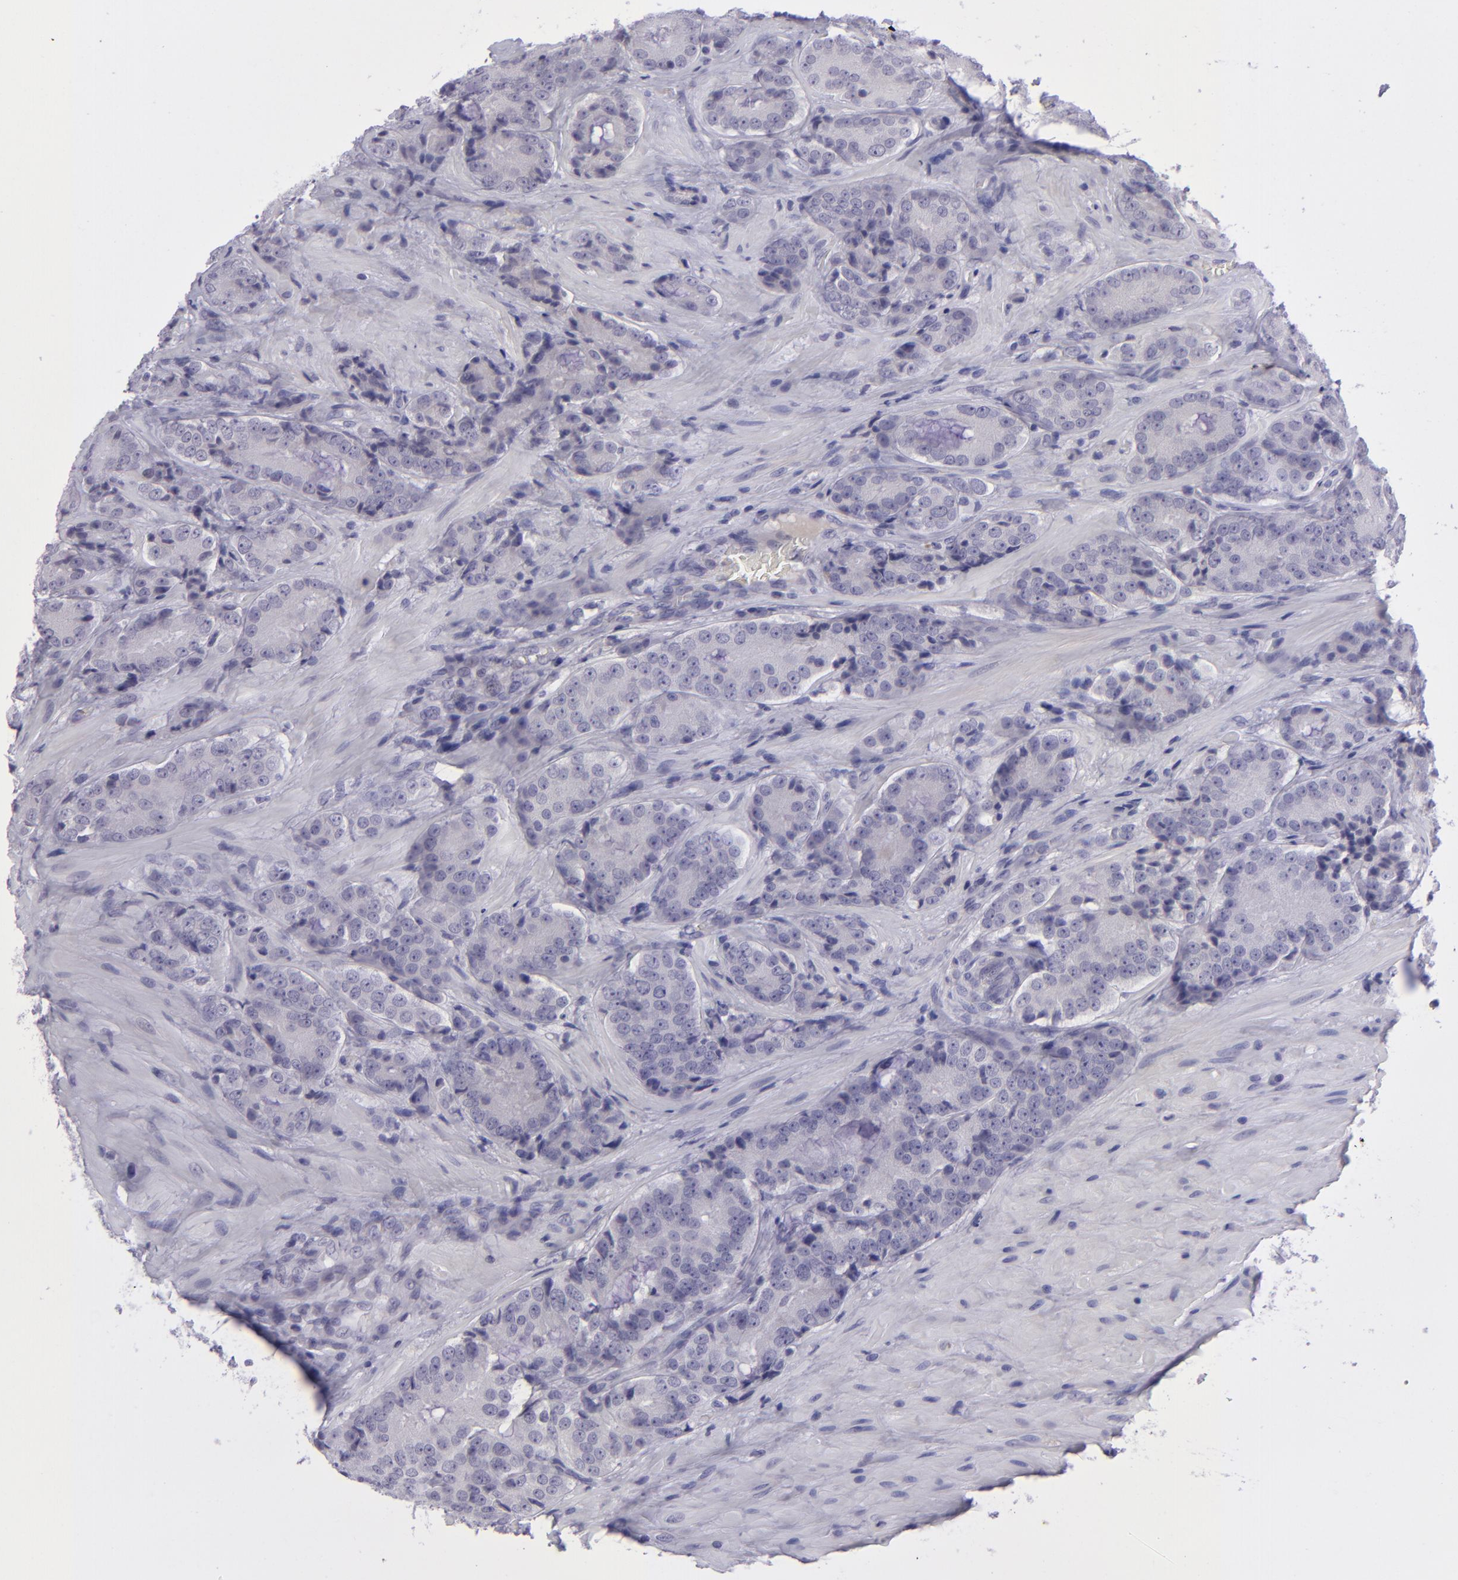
{"staining": {"intensity": "negative", "quantity": "none", "location": "none"}, "tissue": "prostate cancer", "cell_type": "Tumor cells", "image_type": "cancer", "snomed": [{"axis": "morphology", "description": "Adenocarcinoma, High grade"}, {"axis": "topography", "description": "Prostate"}], "caption": "High magnification brightfield microscopy of prostate adenocarcinoma (high-grade) stained with DAB (brown) and counterstained with hematoxylin (blue): tumor cells show no significant positivity.", "gene": "POU2F2", "patient": {"sex": "male", "age": 70}}